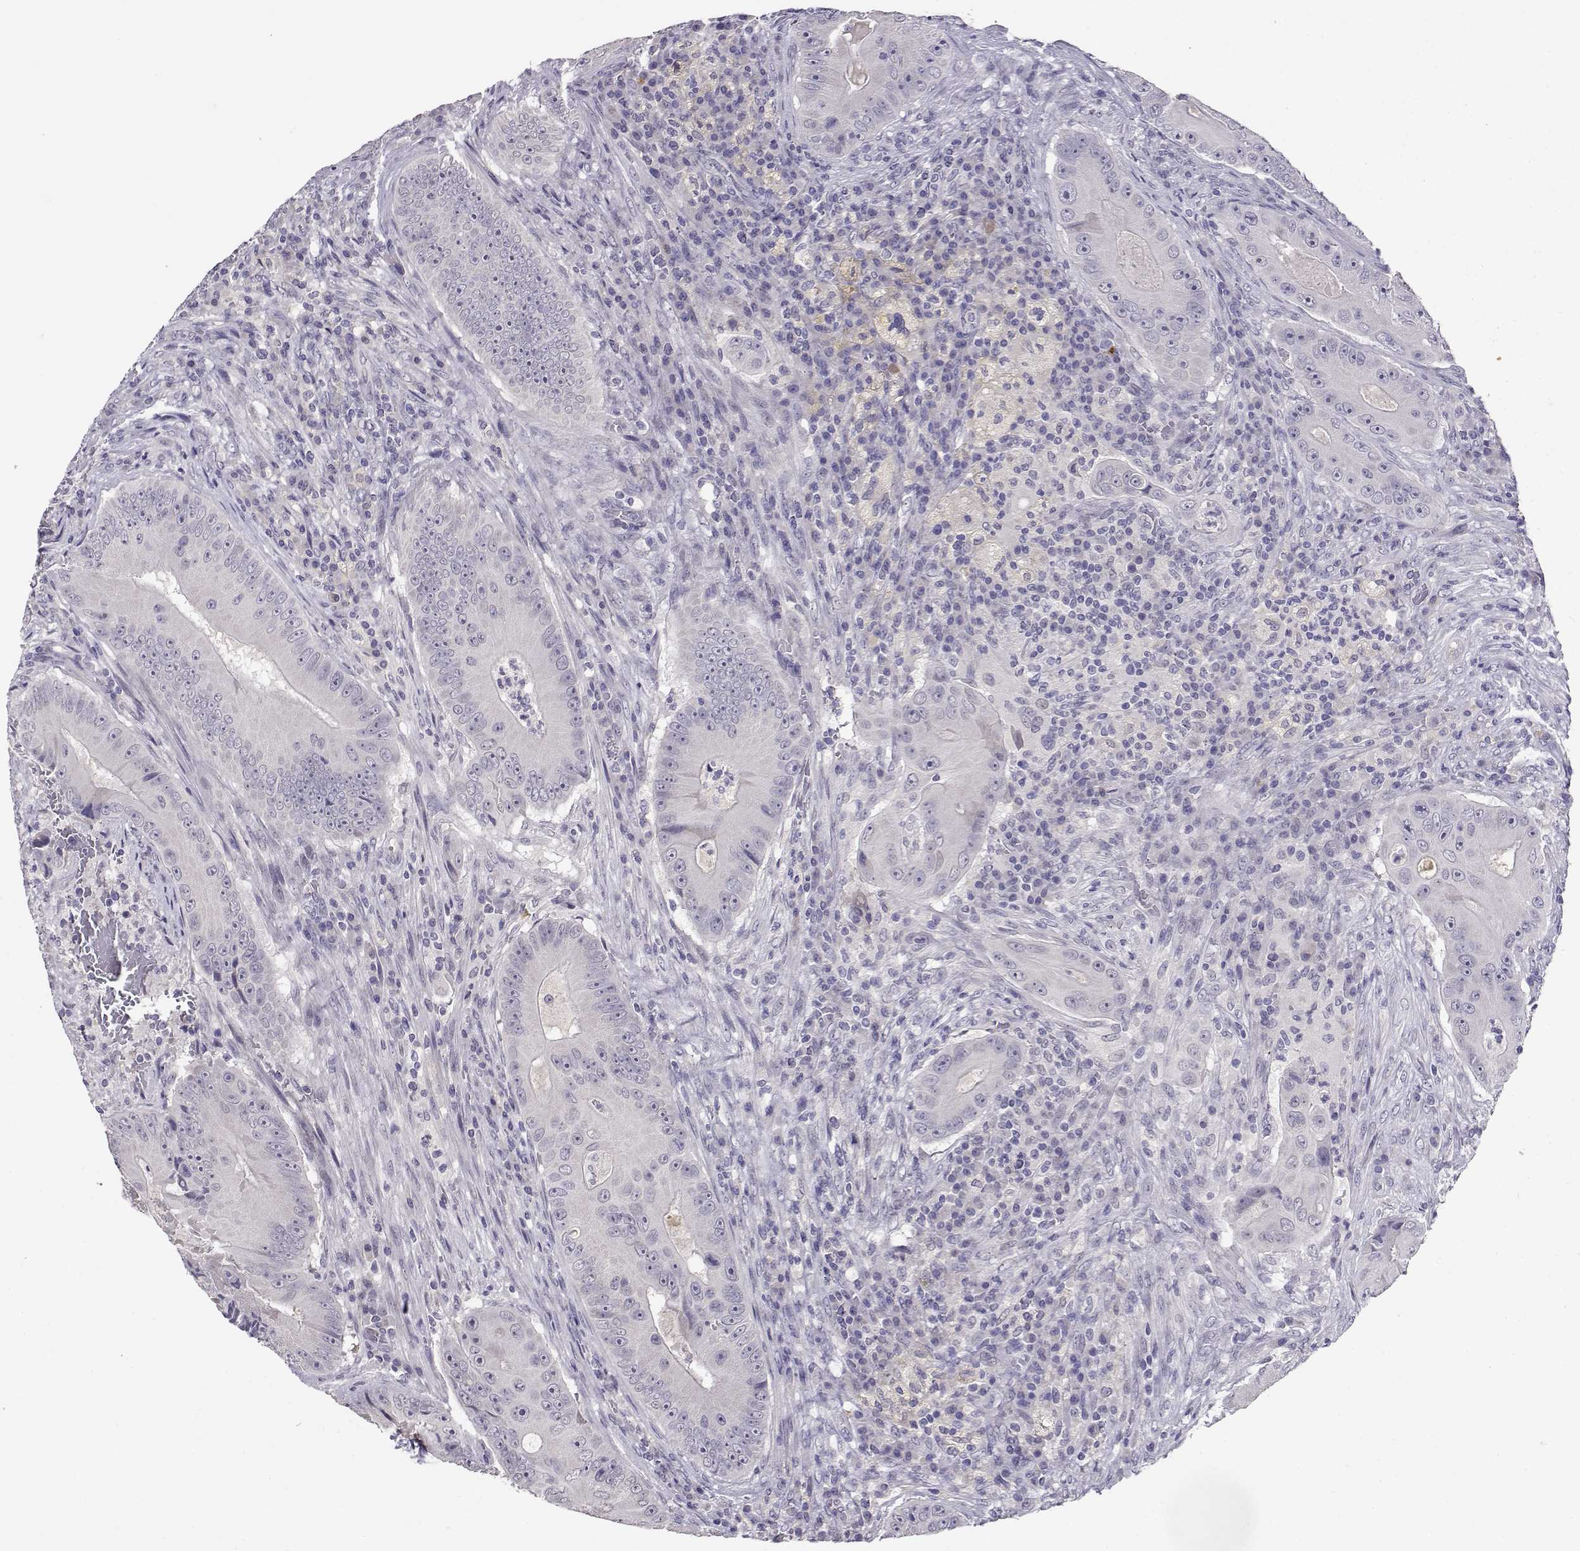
{"staining": {"intensity": "negative", "quantity": "none", "location": "none"}, "tissue": "colorectal cancer", "cell_type": "Tumor cells", "image_type": "cancer", "snomed": [{"axis": "morphology", "description": "Adenocarcinoma, NOS"}, {"axis": "topography", "description": "Colon"}], "caption": "Colorectal cancer stained for a protein using immunohistochemistry reveals no expression tumor cells.", "gene": "RHOXF2", "patient": {"sex": "female", "age": 86}}